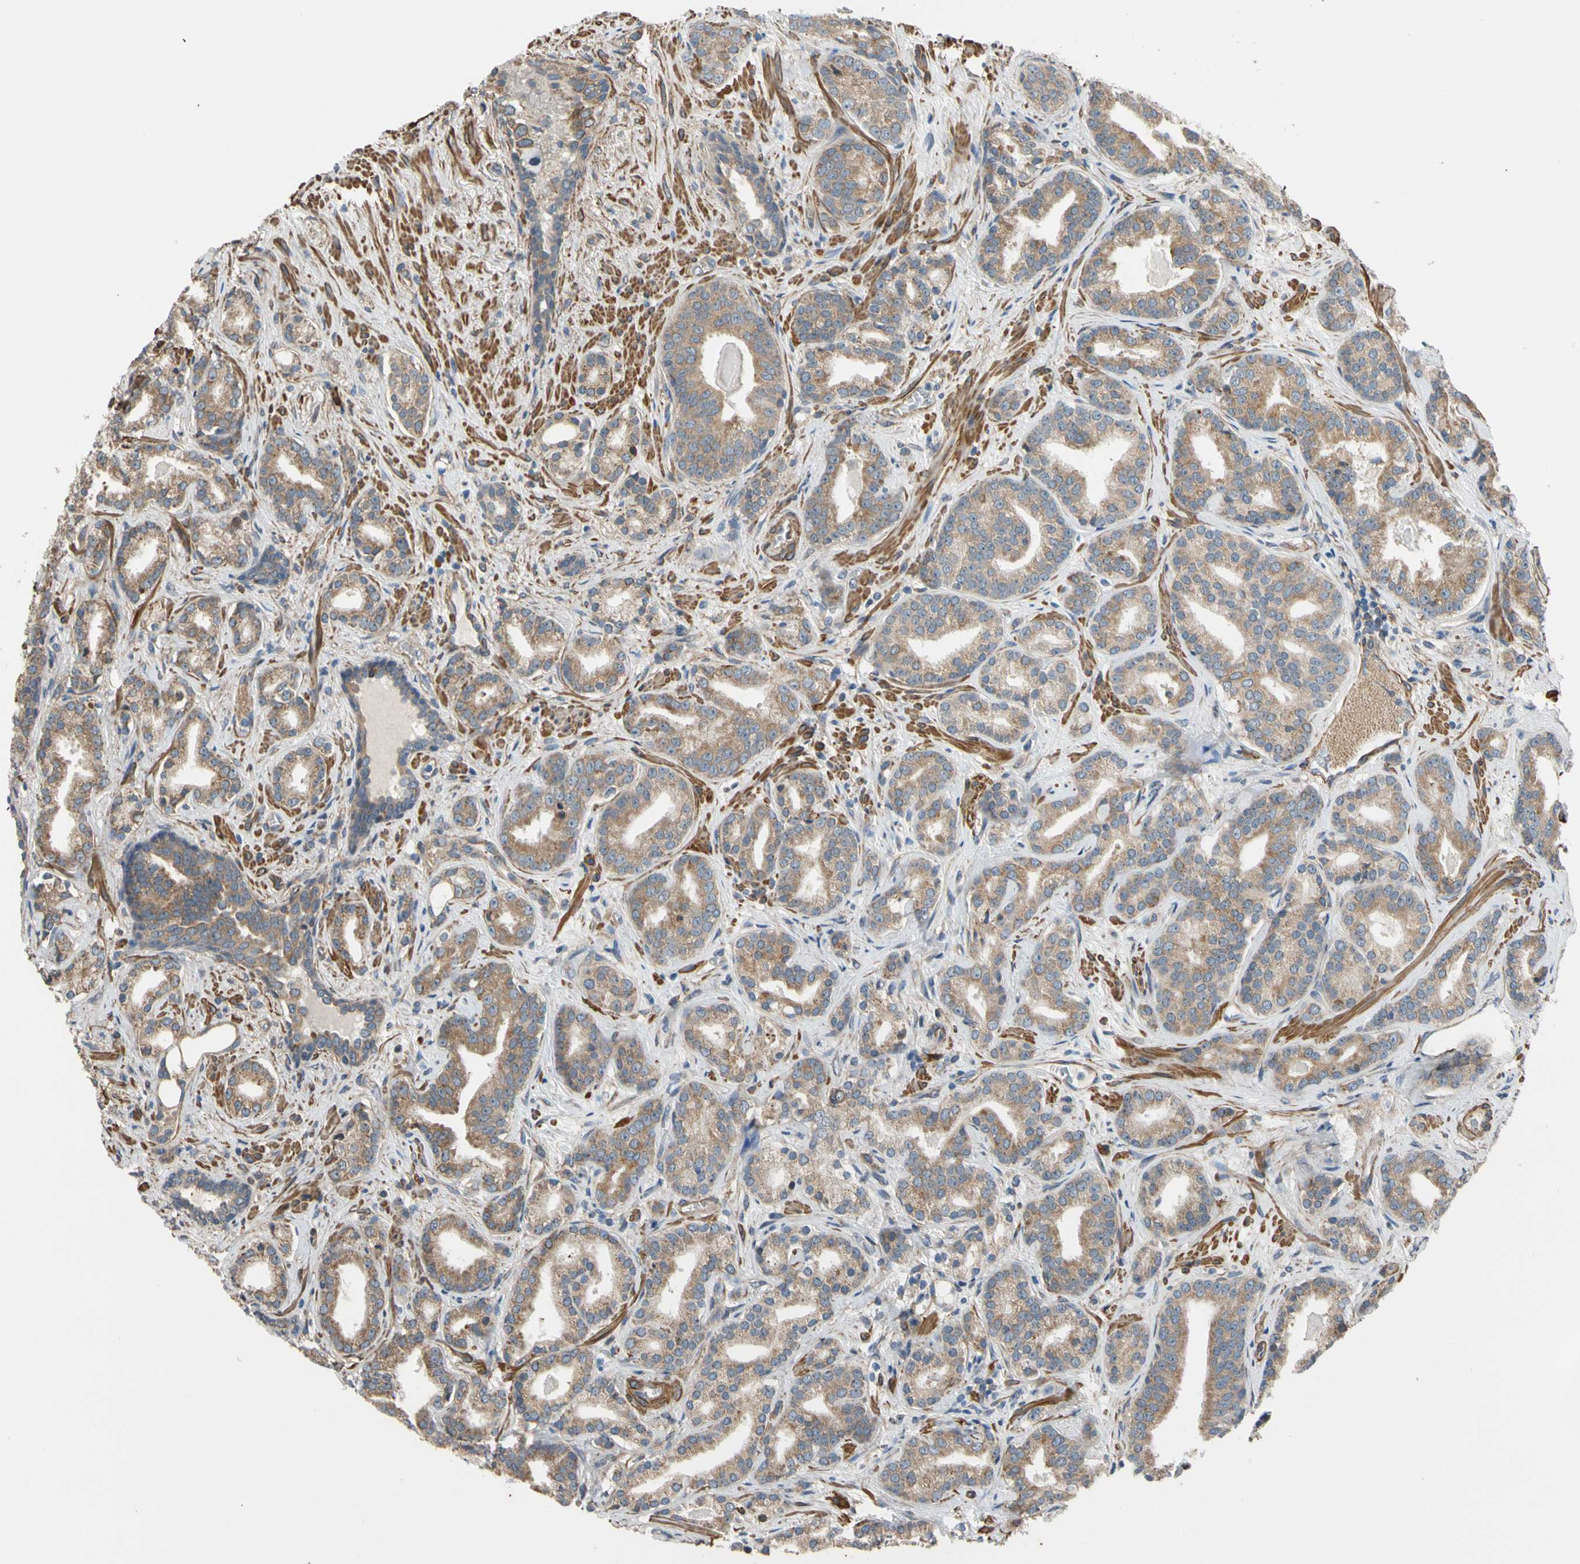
{"staining": {"intensity": "moderate", "quantity": ">75%", "location": "cytoplasmic/membranous"}, "tissue": "prostate cancer", "cell_type": "Tumor cells", "image_type": "cancer", "snomed": [{"axis": "morphology", "description": "Adenocarcinoma, Low grade"}, {"axis": "topography", "description": "Prostate"}], "caption": "Moderate cytoplasmic/membranous positivity for a protein is identified in about >75% of tumor cells of low-grade adenocarcinoma (prostate) using immunohistochemistry (IHC).", "gene": "LIMK2", "patient": {"sex": "male", "age": 63}}